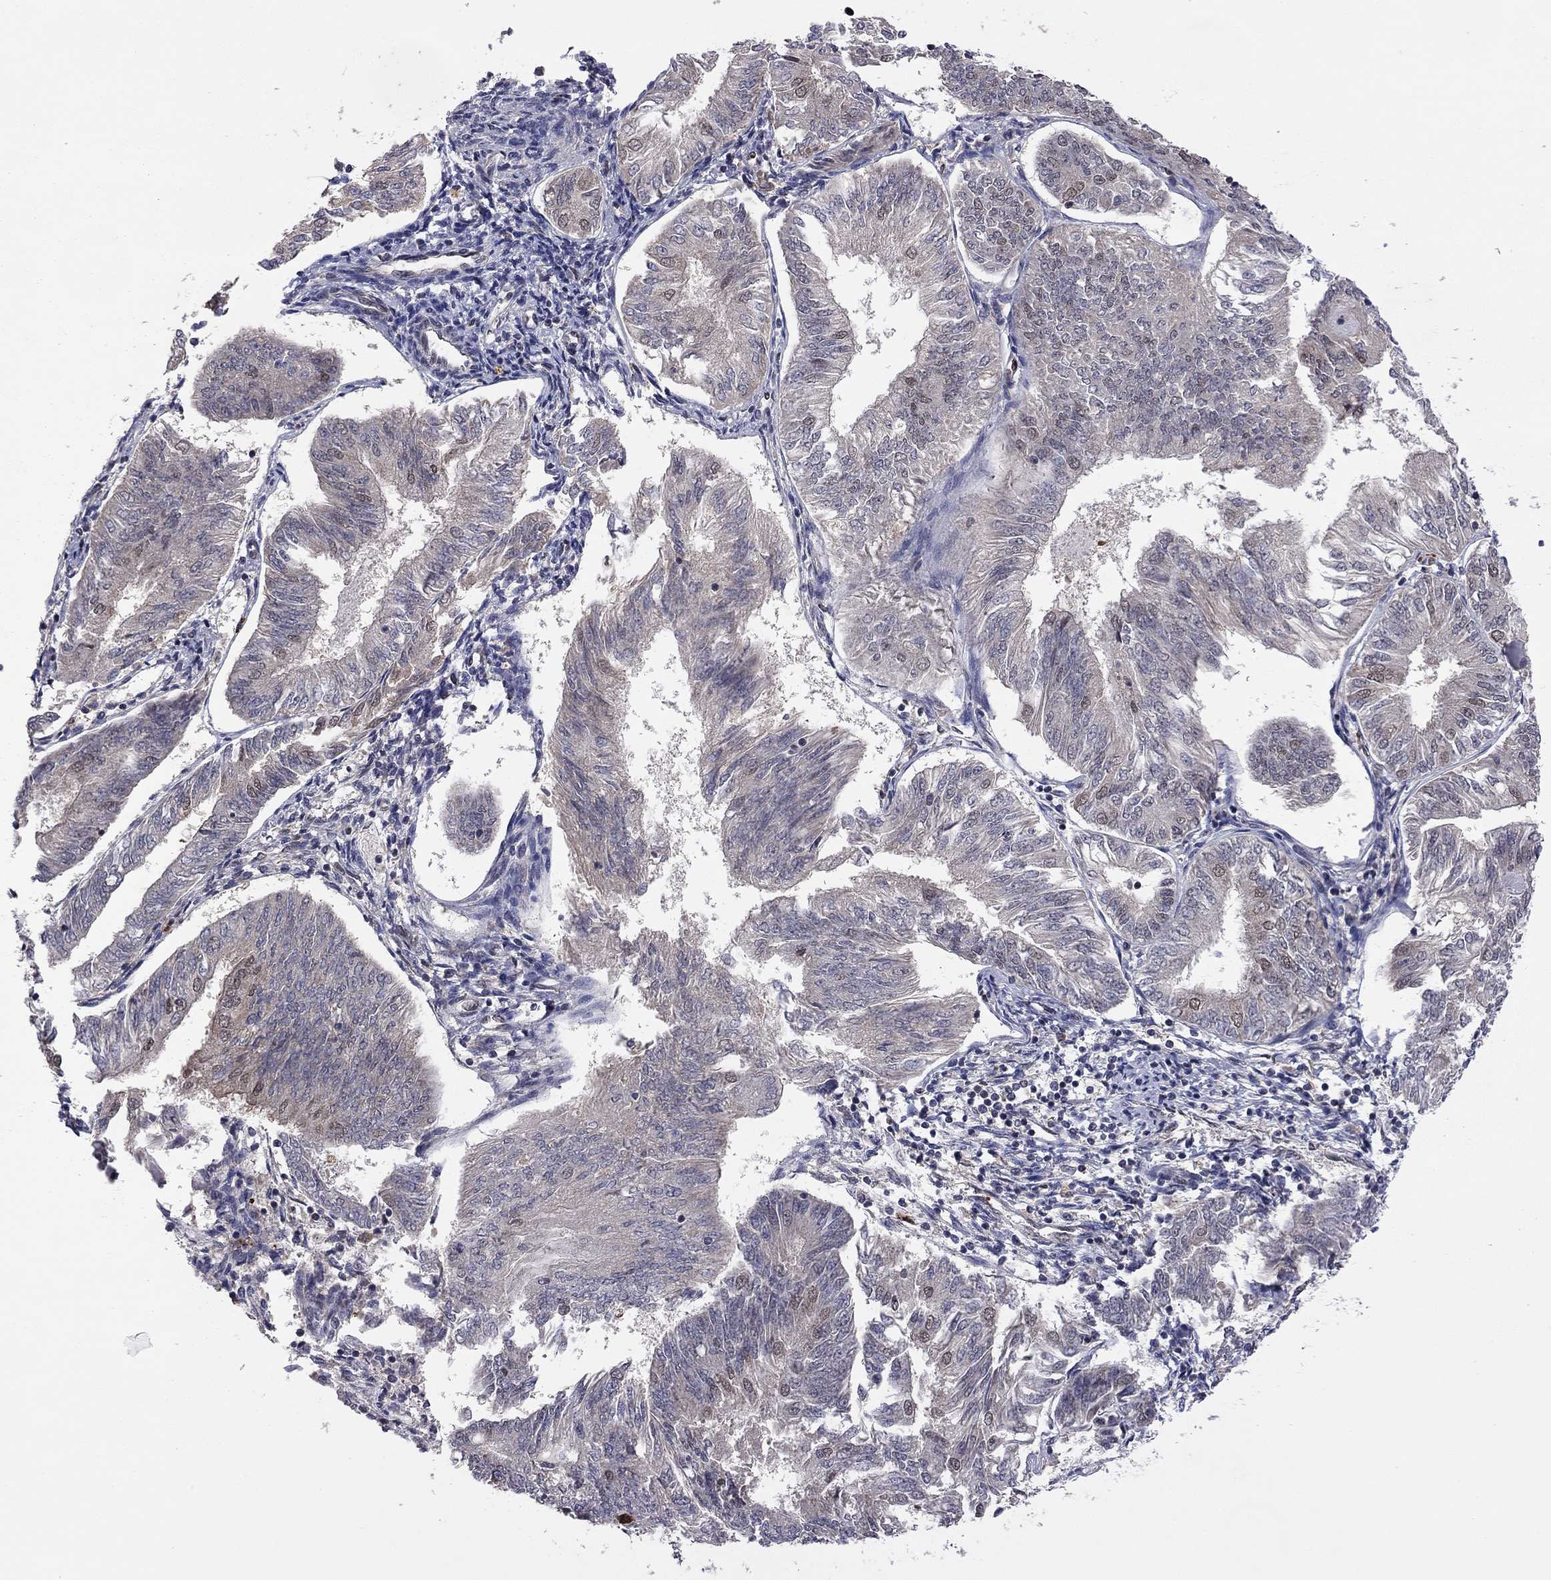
{"staining": {"intensity": "negative", "quantity": "none", "location": "none"}, "tissue": "endometrial cancer", "cell_type": "Tumor cells", "image_type": "cancer", "snomed": [{"axis": "morphology", "description": "Adenocarcinoma, NOS"}, {"axis": "topography", "description": "Endometrium"}], "caption": "Endometrial cancer (adenocarcinoma) was stained to show a protein in brown. There is no significant positivity in tumor cells.", "gene": "GPAA1", "patient": {"sex": "female", "age": 58}}